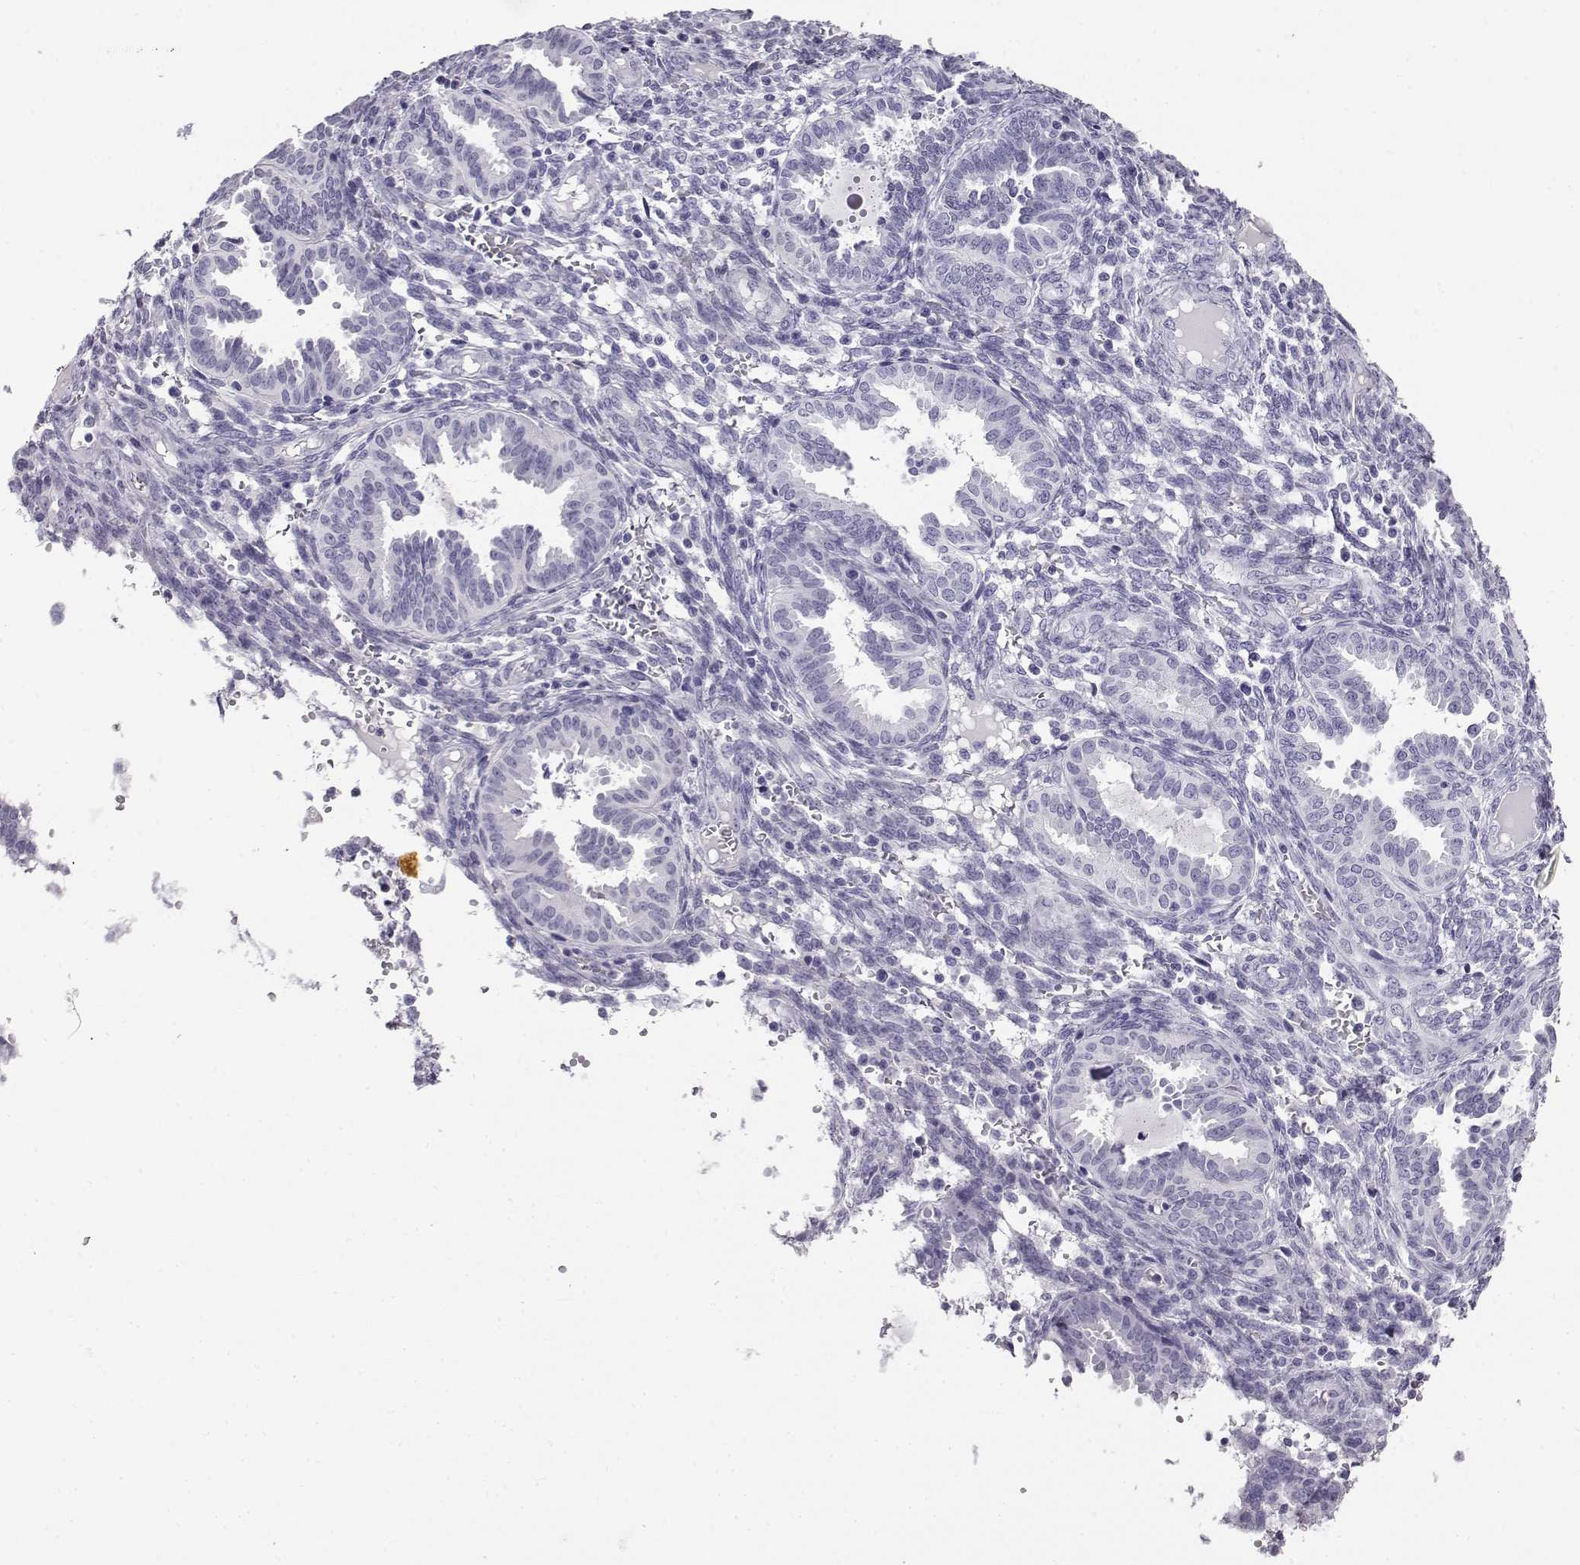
{"staining": {"intensity": "negative", "quantity": "none", "location": "none"}, "tissue": "endometrium", "cell_type": "Cells in endometrial stroma", "image_type": "normal", "snomed": [{"axis": "morphology", "description": "Normal tissue, NOS"}, {"axis": "topography", "description": "Endometrium"}], "caption": "High magnification brightfield microscopy of benign endometrium stained with DAB (brown) and counterstained with hematoxylin (blue): cells in endometrial stroma show no significant positivity.", "gene": "CABS1", "patient": {"sex": "female", "age": 42}}